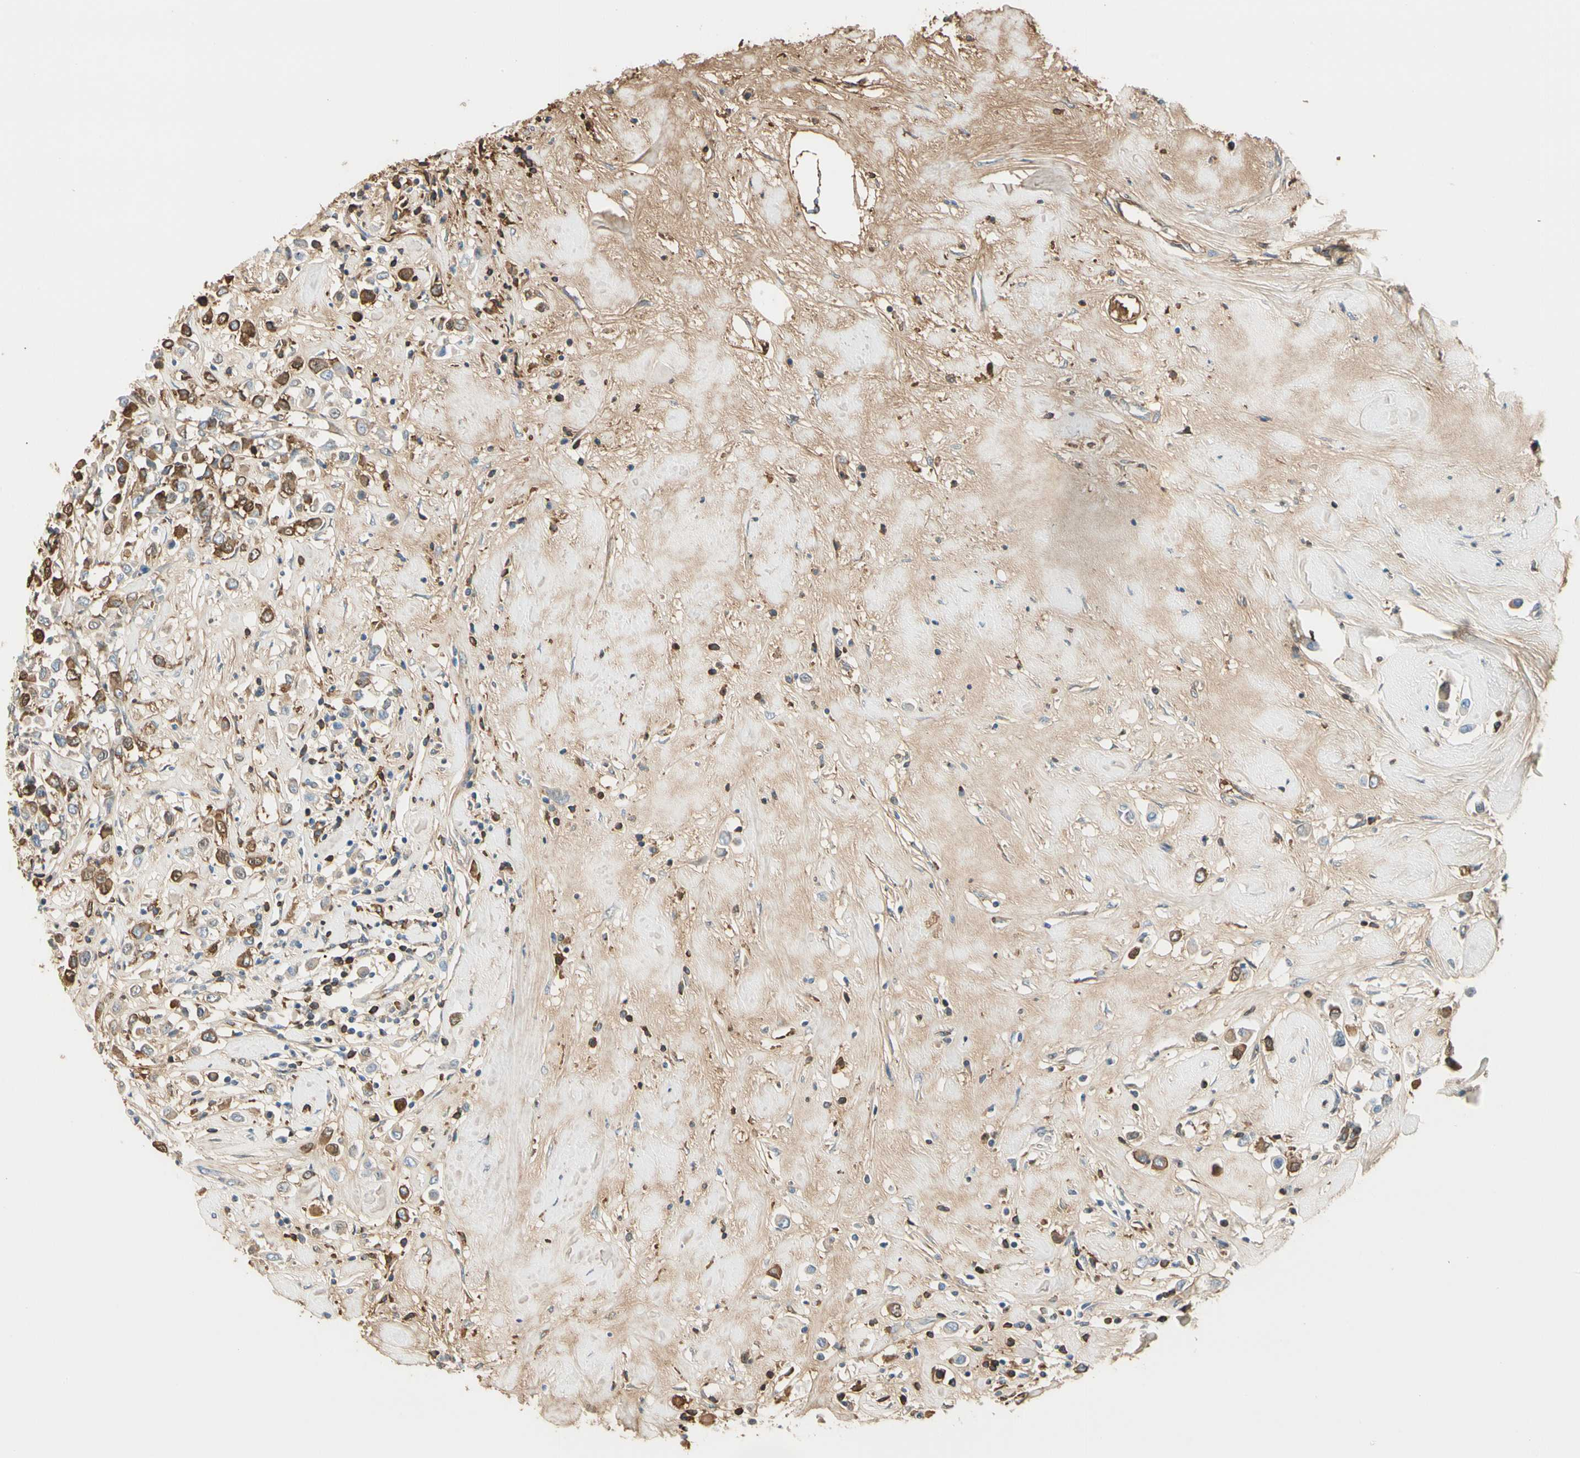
{"staining": {"intensity": "strong", "quantity": ">75%", "location": "cytoplasmic/membranous"}, "tissue": "breast cancer", "cell_type": "Tumor cells", "image_type": "cancer", "snomed": [{"axis": "morphology", "description": "Duct carcinoma"}, {"axis": "topography", "description": "Breast"}], "caption": "Human breast infiltrating ductal carcinoma stained with a protein marker demonstrates strong staining in tumor cells.", "gene": "LAMB3", "patient": {"sex": "female", "age": 61}}